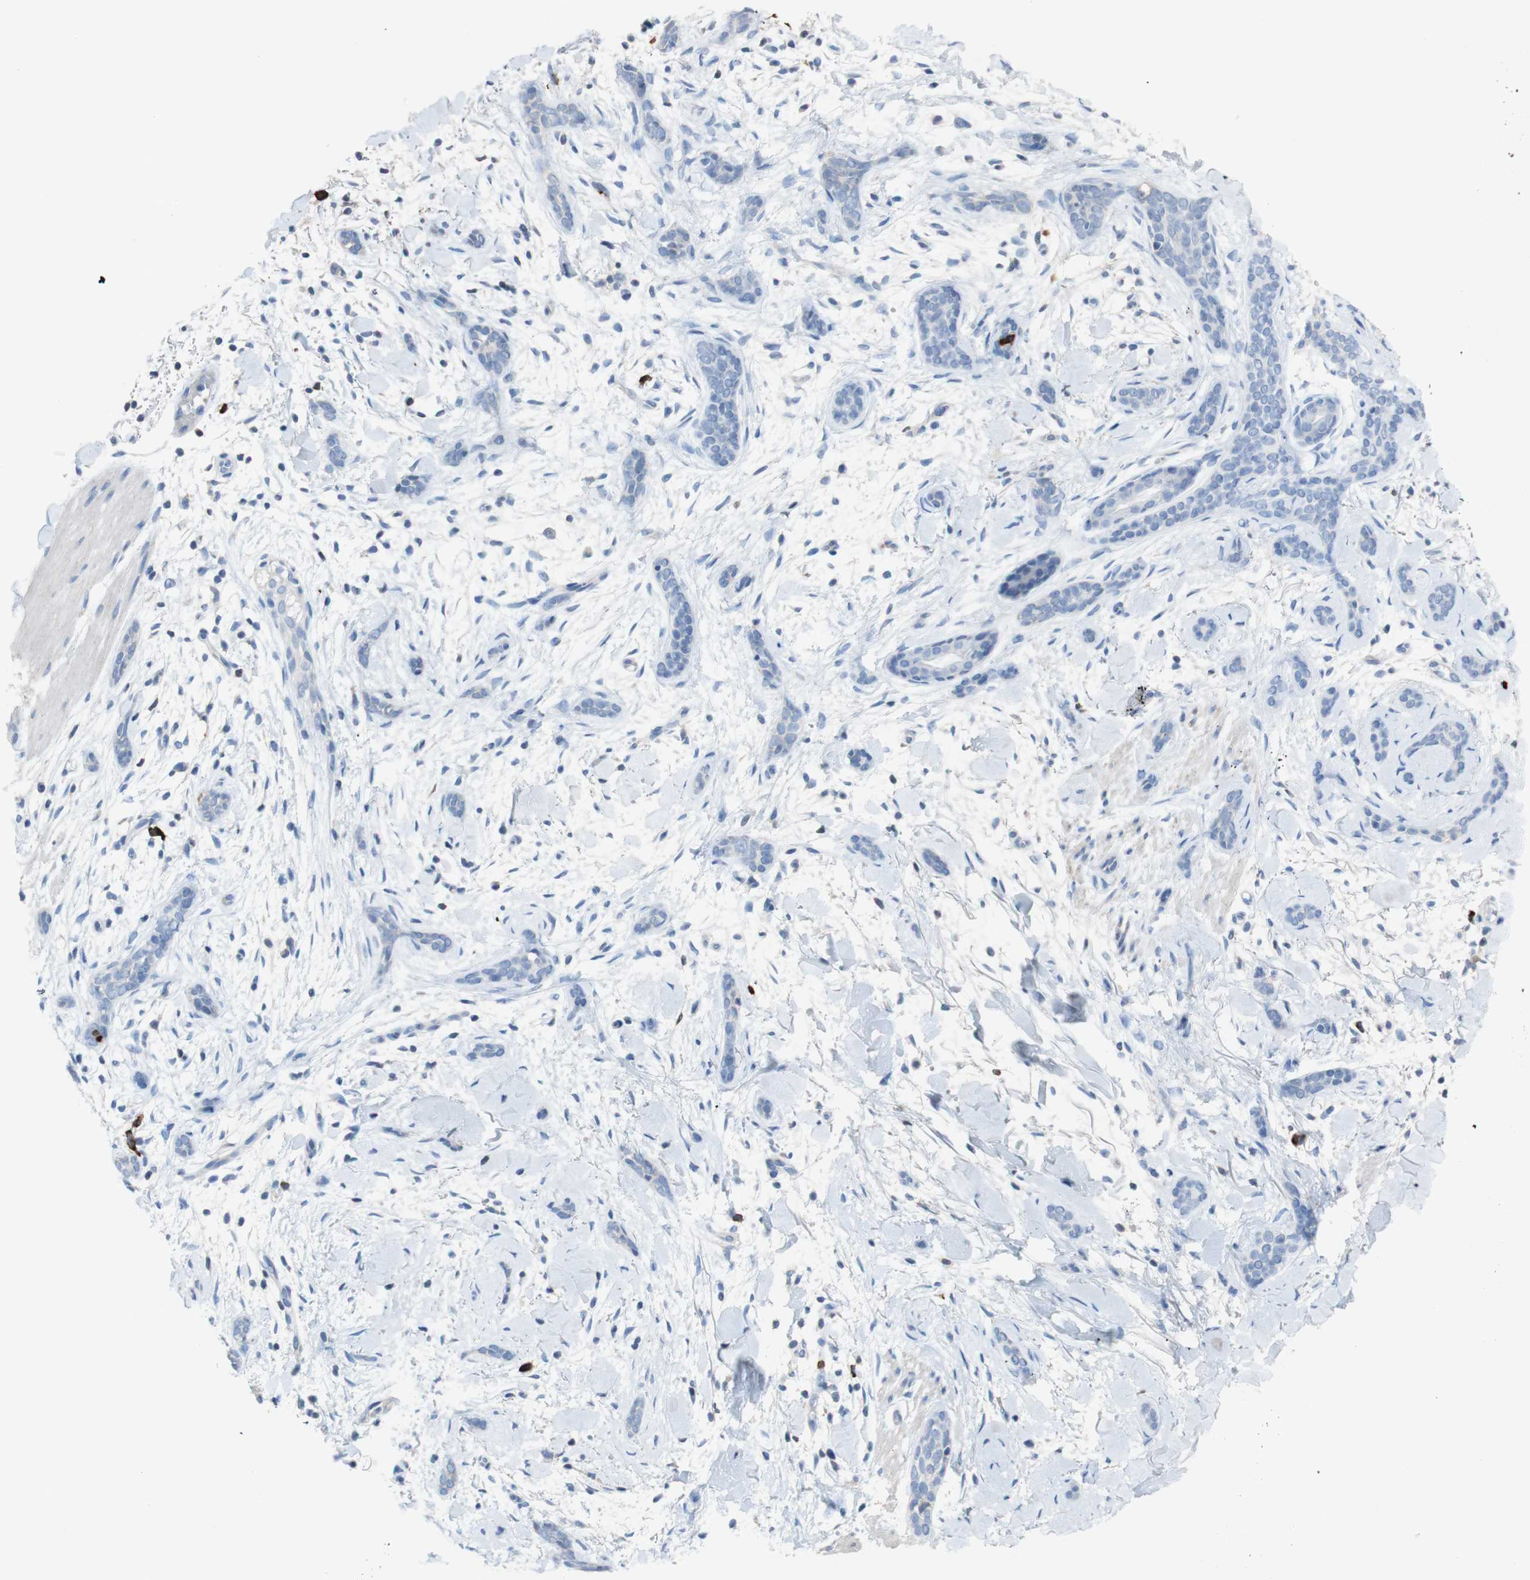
{"staining": {"intensity": "negative", "quantity": "none", "location": "none"}, "tissue": "skin cancer", "cell_type": "Tumor cells", "image_type": "cancer", "snomed": [{"axis": "morphology", "description": "Basal cell carcinoma"}, {"axis": "morphology", "description": "Adnexal tumor, benign"}, {"axis": "topography", "description": "Skin"}], "caption": "High power microscopy micrograph of an IHC histopathology image of skin cancer (basal cell carcinoma), revealing no significant expression in tumor cells.", "gene": "PACSIN1", "patient": {"sex": "female", "age": 42}}